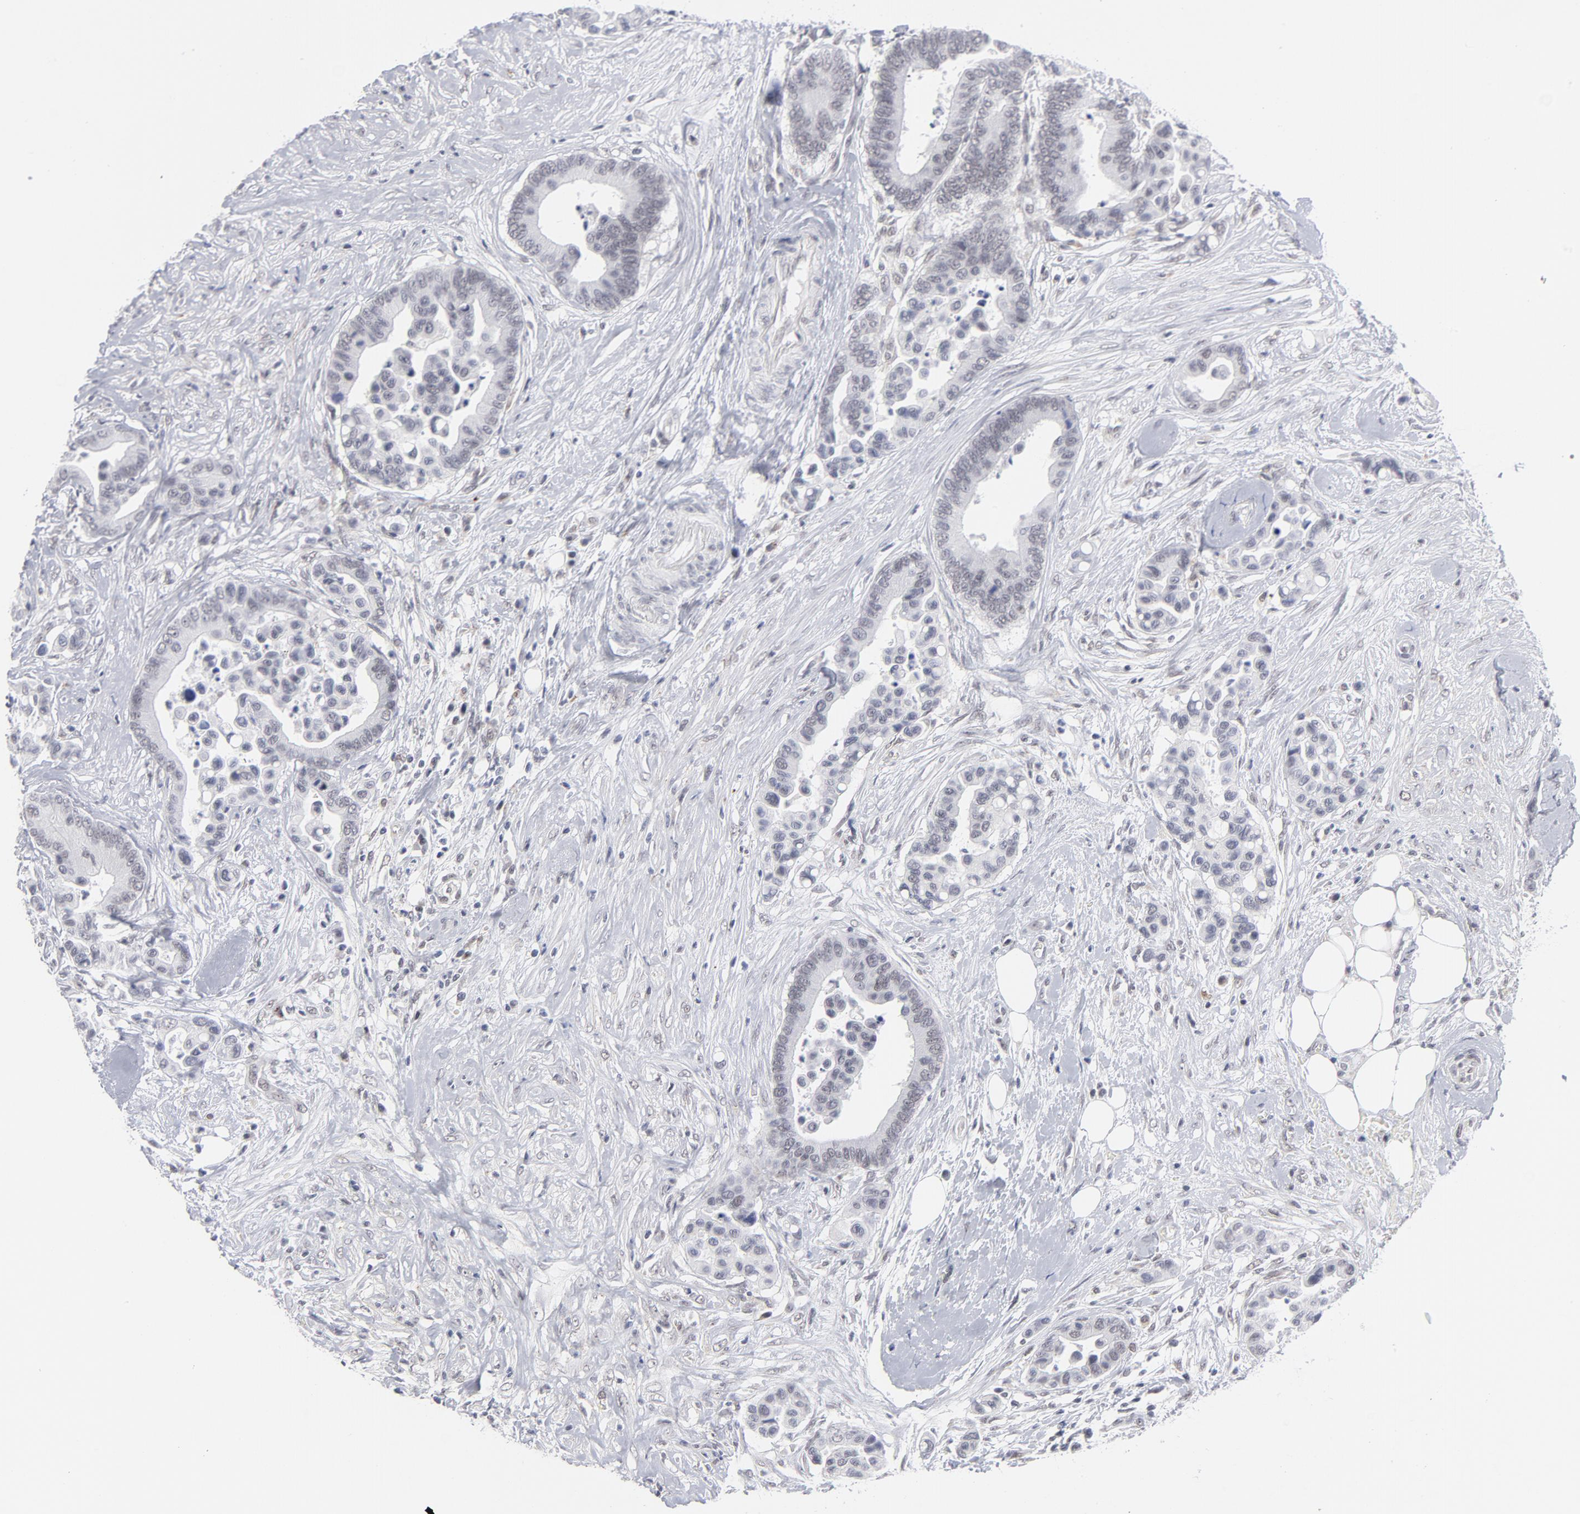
{"staining": {"intensity": "weak", "quantity": "25%-75%", "location": "nuclear"}, "tissue": "colorectal cancer", "cell_type": "Tumor cells", "image_type": "cancer", "snomed": [{"axis": "morphology", "description": "Adenocarcinoma, NOS"}, {"axis": "topography", "description": "Colon"}], "caption": "The micrograph reveals a brown stain indicating the presence of a protein in the nuclear of tumor cells in adenocarcinoma (colorectal). Using DAB (3,3'-diaminobenzidine) (brown) and hematoxylin (blue) stains, captured at high magnification using brightfield microscopy.", "gene": "BAP1", "patient": {"sex": "male", "age": 82}}